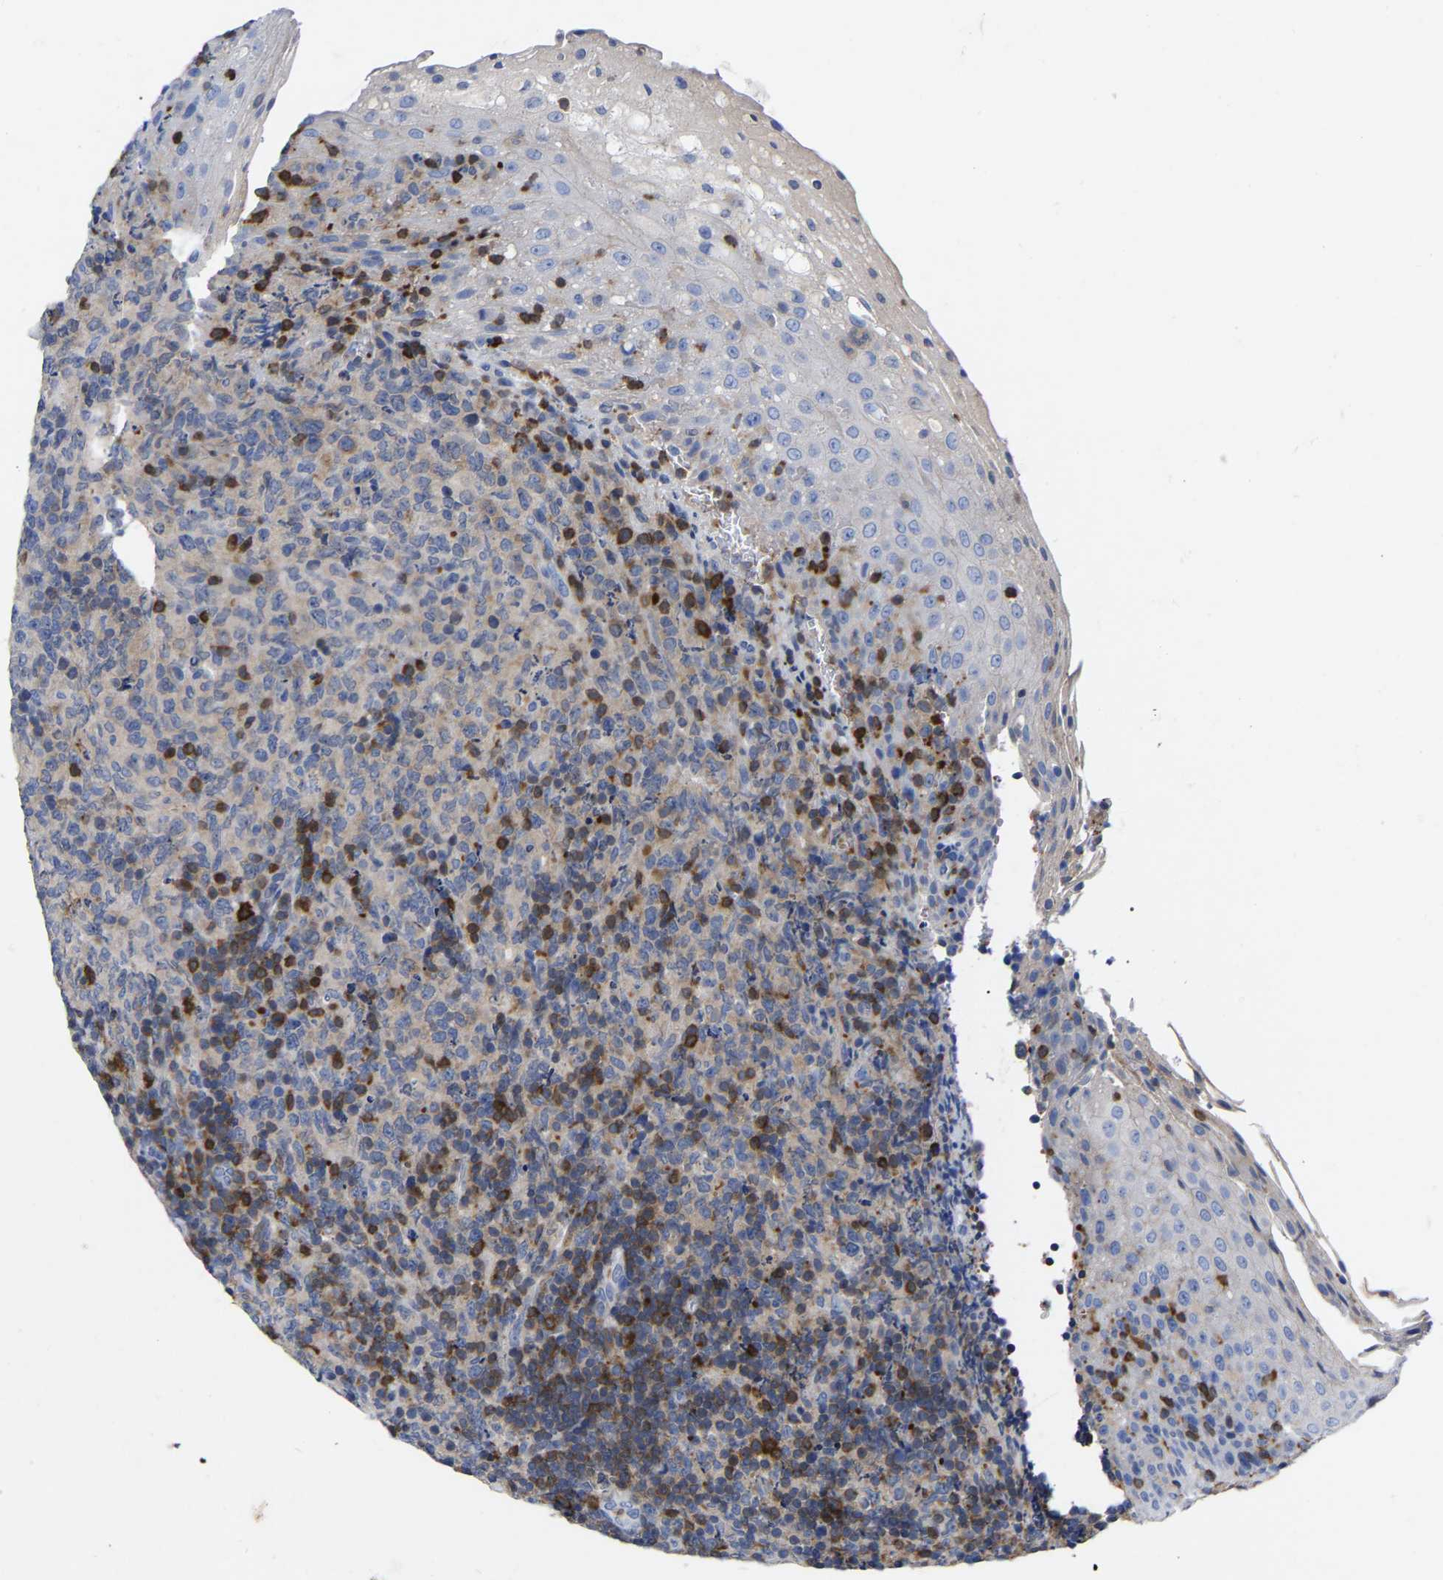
{"staining": {"intensity": "moderate", "quantity": "25%-75%", "location": "cytoplasmic/membranous"}, "tissue": "lymphoma", "cell_type": "Tumor cells", "image_type": "cancer", "snomed": [{"axis": "morphology", "description": "Malignant lymphoma, non-Hodgkin's type, High grade"}, {"axis": "topography", "description": "Tonsil"}], "caption": "Moderate cytoplasmic/membranous expression for a protein is seen in approximately 25%-75% of tumor cells of lymphoma using immunohistochemistry.", "gene": "PTPN7", "patient": {"sex": "female", "age": 36}}